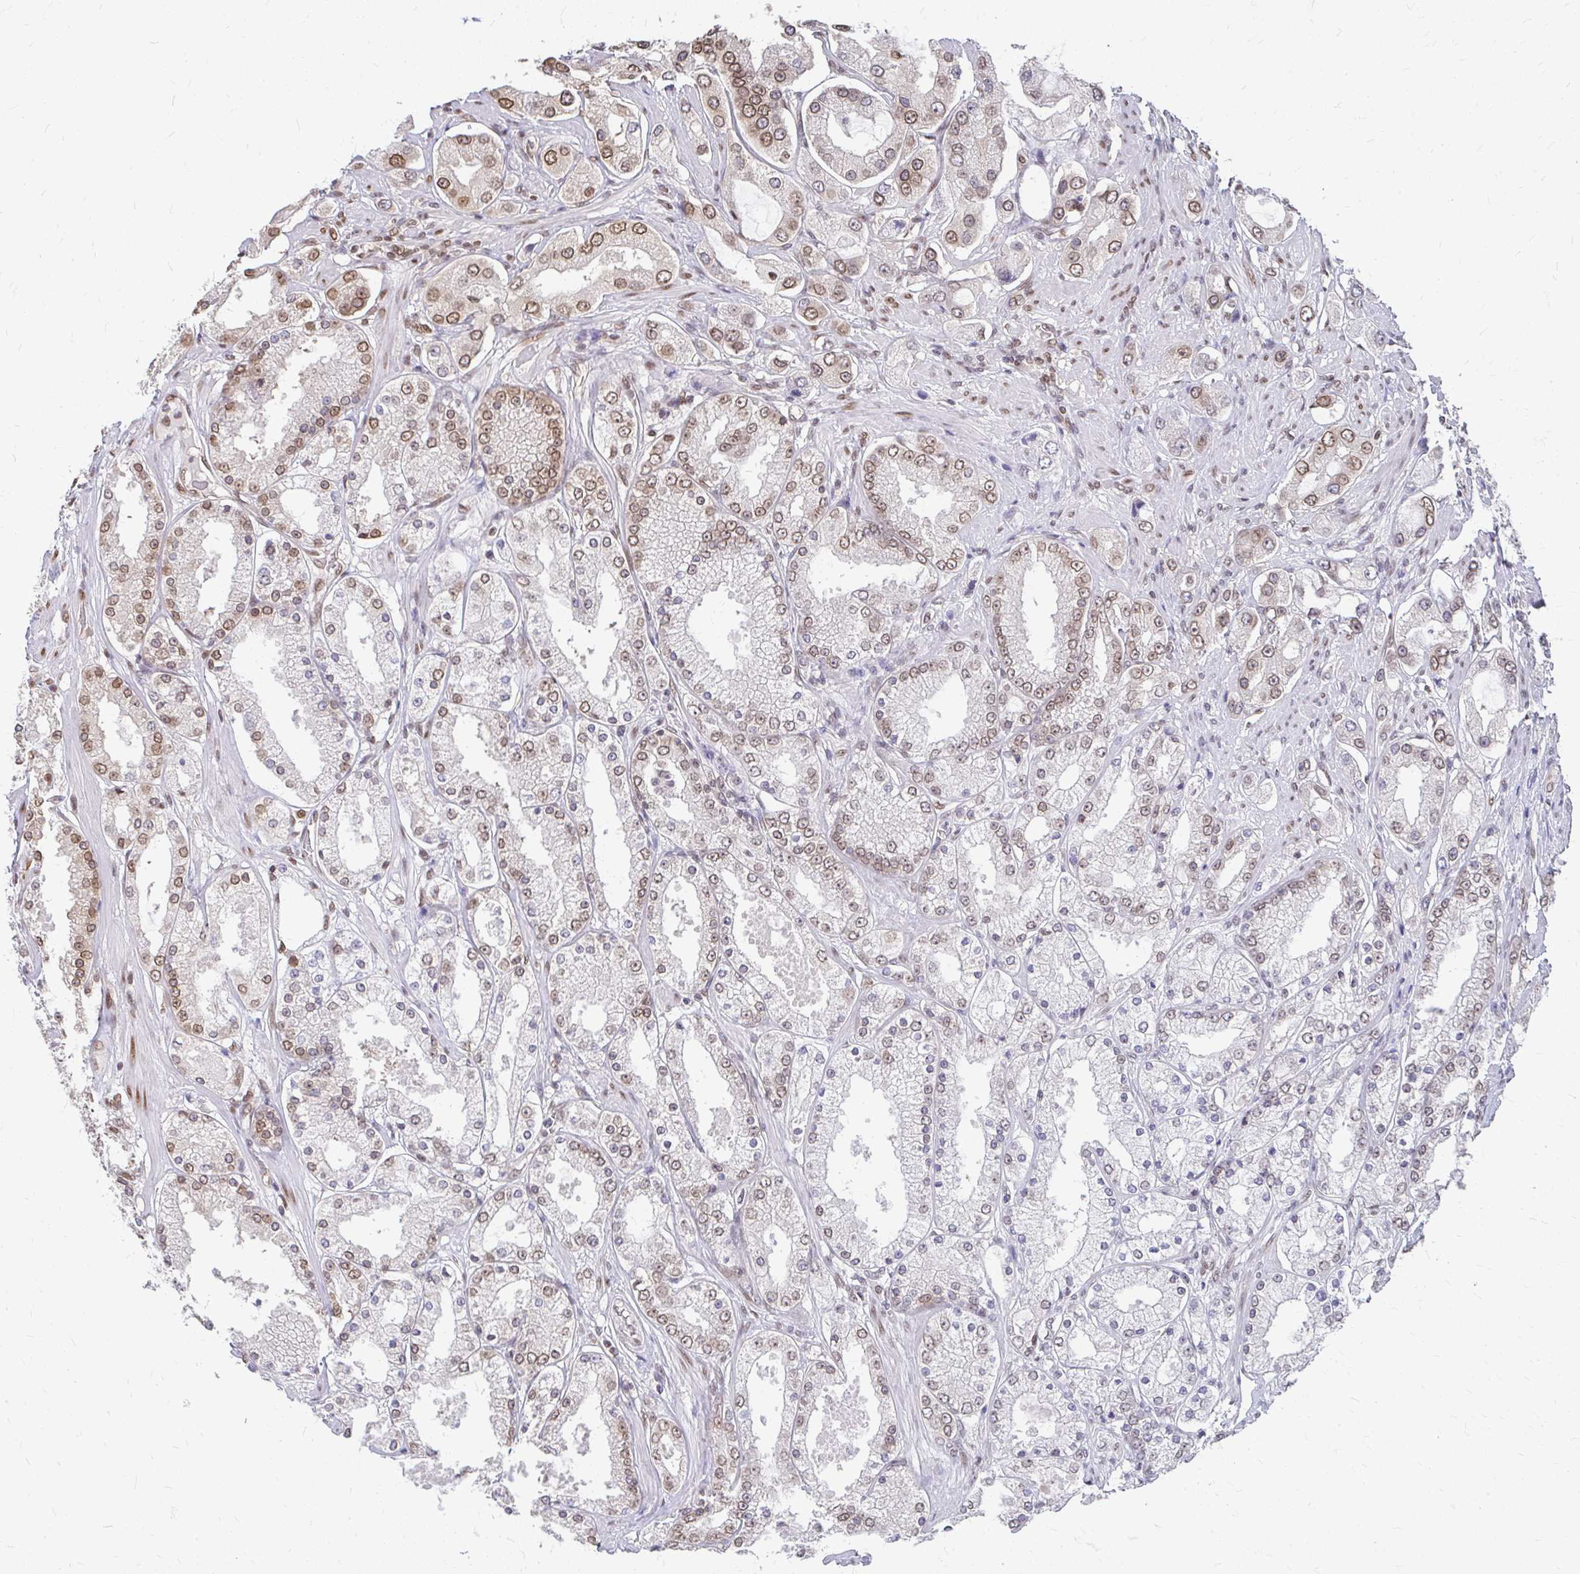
{"staining": {"intensity": "moderate", "quantity": "<25%", "location": "cytoplasmic/membranous,nuclear"}, "tissue": "prostate cancer", "cell_type": "Tumor cells", "image_type": "cancer", "snomed": [{"axis": "morphology", "description": "Adenocarcinoma, High grade"}, {"axis": "topography", "description": "Prostate"}], "caption": "Prostate adenocarcinoma (high-grade) tissue displays moderate cytoplasmic/membranous and nuclear staining in about <25% of tumor cells, visualized by immunohistochemistry.", "gene": "XPO1", "patient": {"sex": "male", "age": 68}}